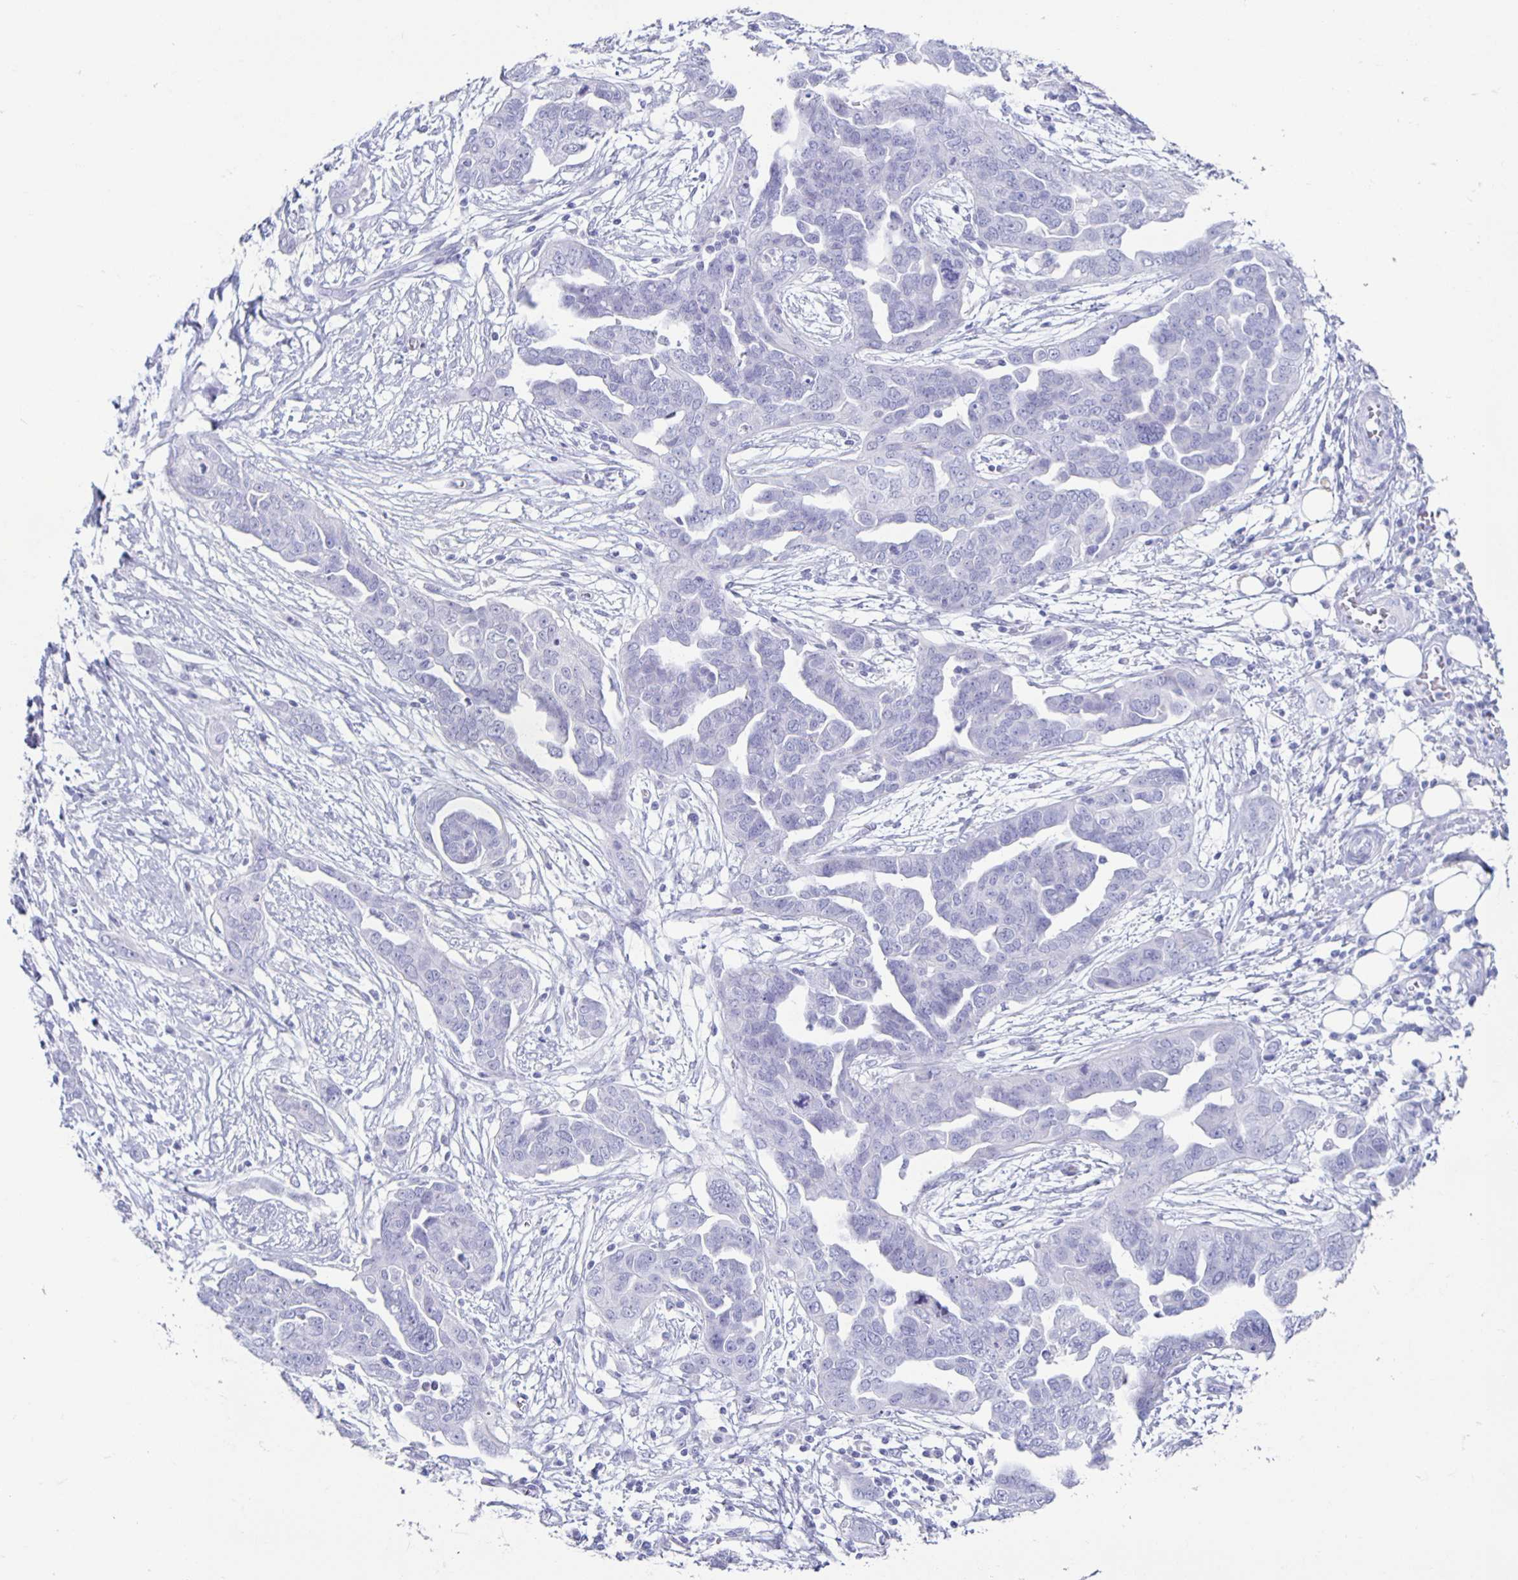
{"staining": {"intensity": "negative", "quantity": "none", "location": "none"}, "tissue": "ovarian cancer", "cell_type": "Tumor cells", "image_type": "cancer", "snomed": [{"axis": "morphology", "description": "Cystadenocarcinoma, serous, NOS"}, {"axis": "topography", "description": "Ovary"}], "caption": "Human ovarian serous cystadenocarcinoma stained for a protein using immunohistochemistry exhibits no expression in tumor cells.", "gene": "CT45A5", "patient": {"sex": "female", "age": 59}}